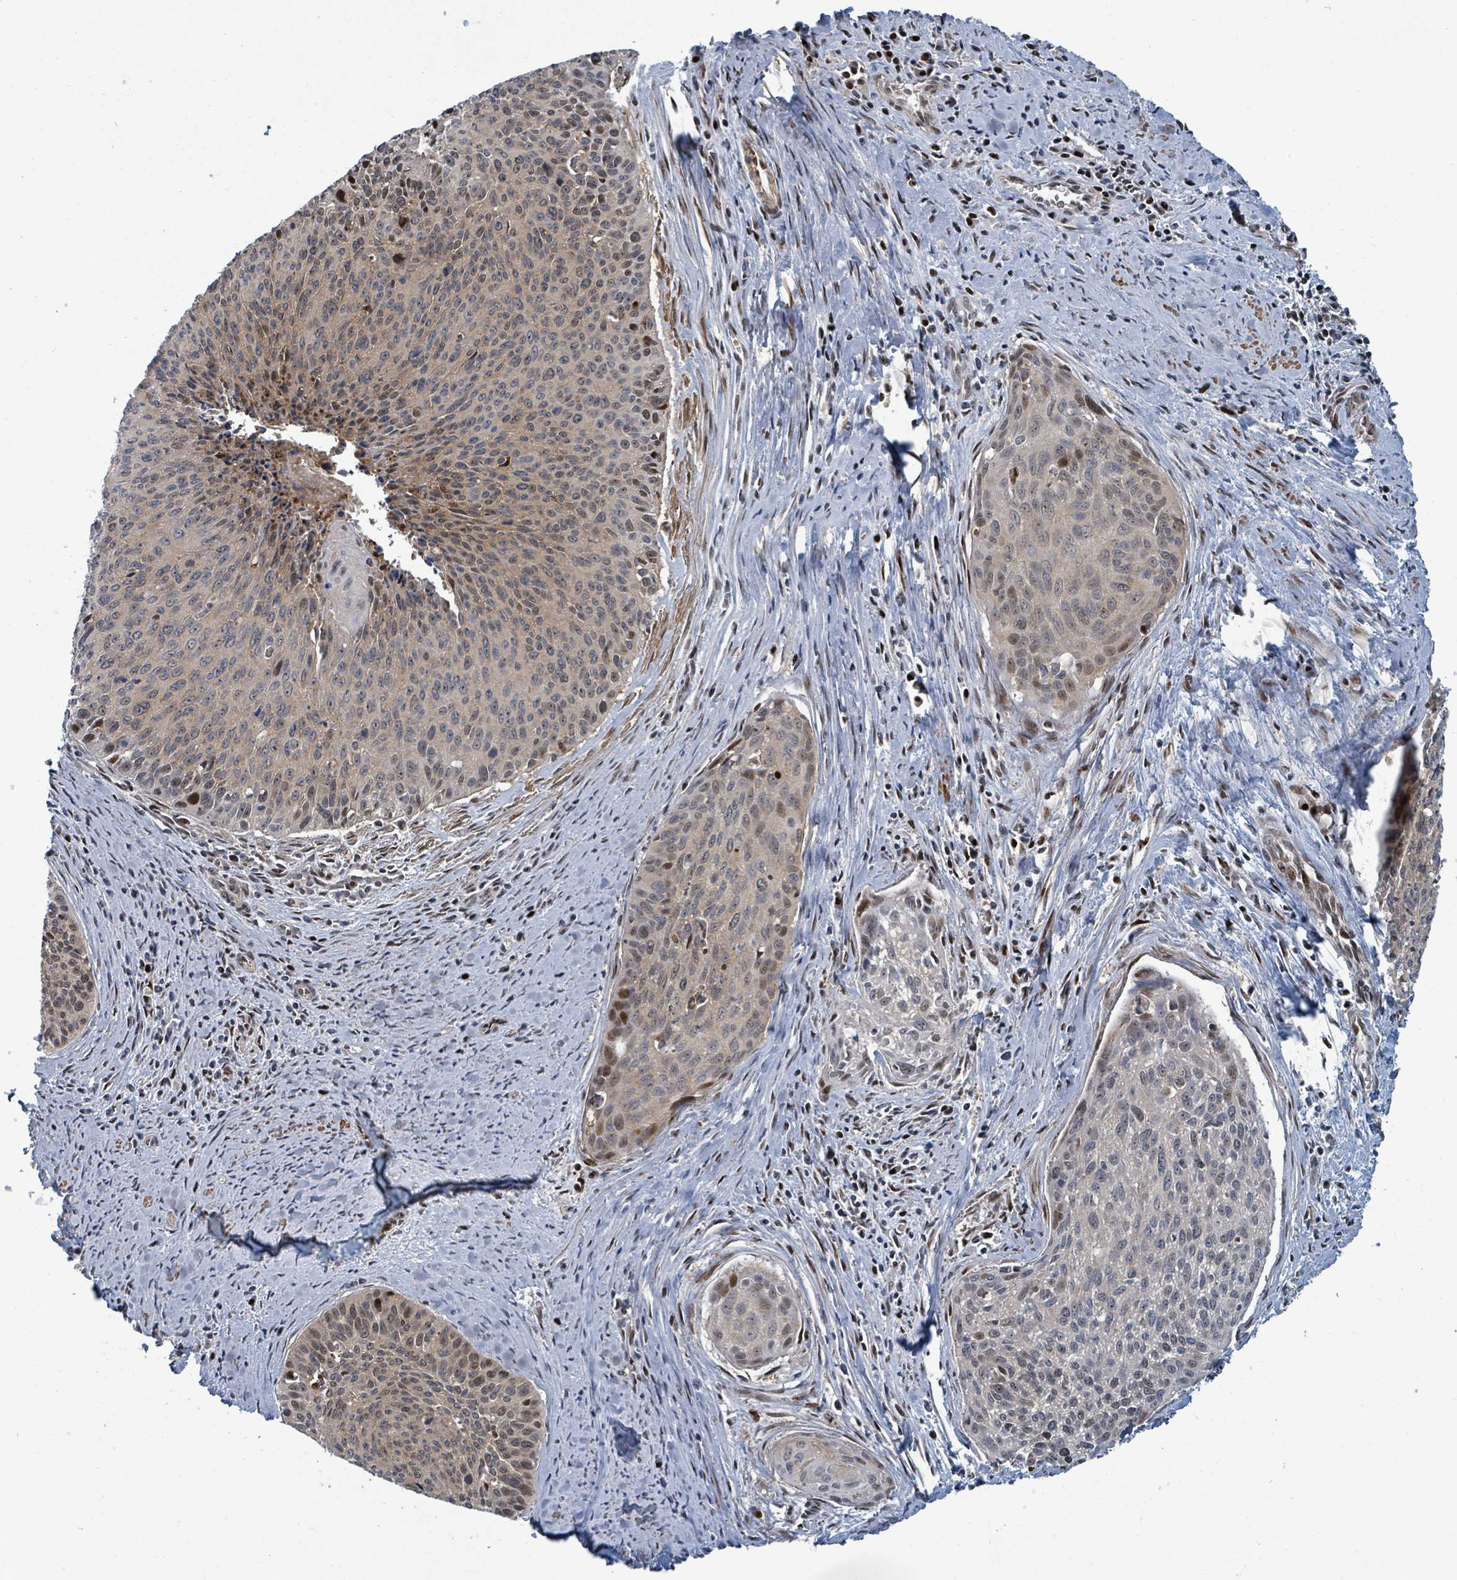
{"staining": {"intensity": "weak", "quantity": "25%-75%", "location": "cytoplasmic/membranous,nuclear"}, "tissue": "cervical cancer", "cell_type": "Tumor cells", "image_type": "cancer", "snomed": [{"axis": "morphology", "description": "Squamous cell carcinoma, NOS"}, {"axis": "topography", "description": "Cervix"}], "caption": "Weak cytoplasmic/membranous and nuclear protein expression is appreciated in approximately 25%-75% of tumor cells in squamous cell carcinoma (cervical). The staining was performed using DAB to visualize the protein expression in brown, while the nuclei were stained in blue with hematoxylin (Magnification: 20x).", "gene": "TRDMT1", "patient": {"sex": "female", "age": 55}}